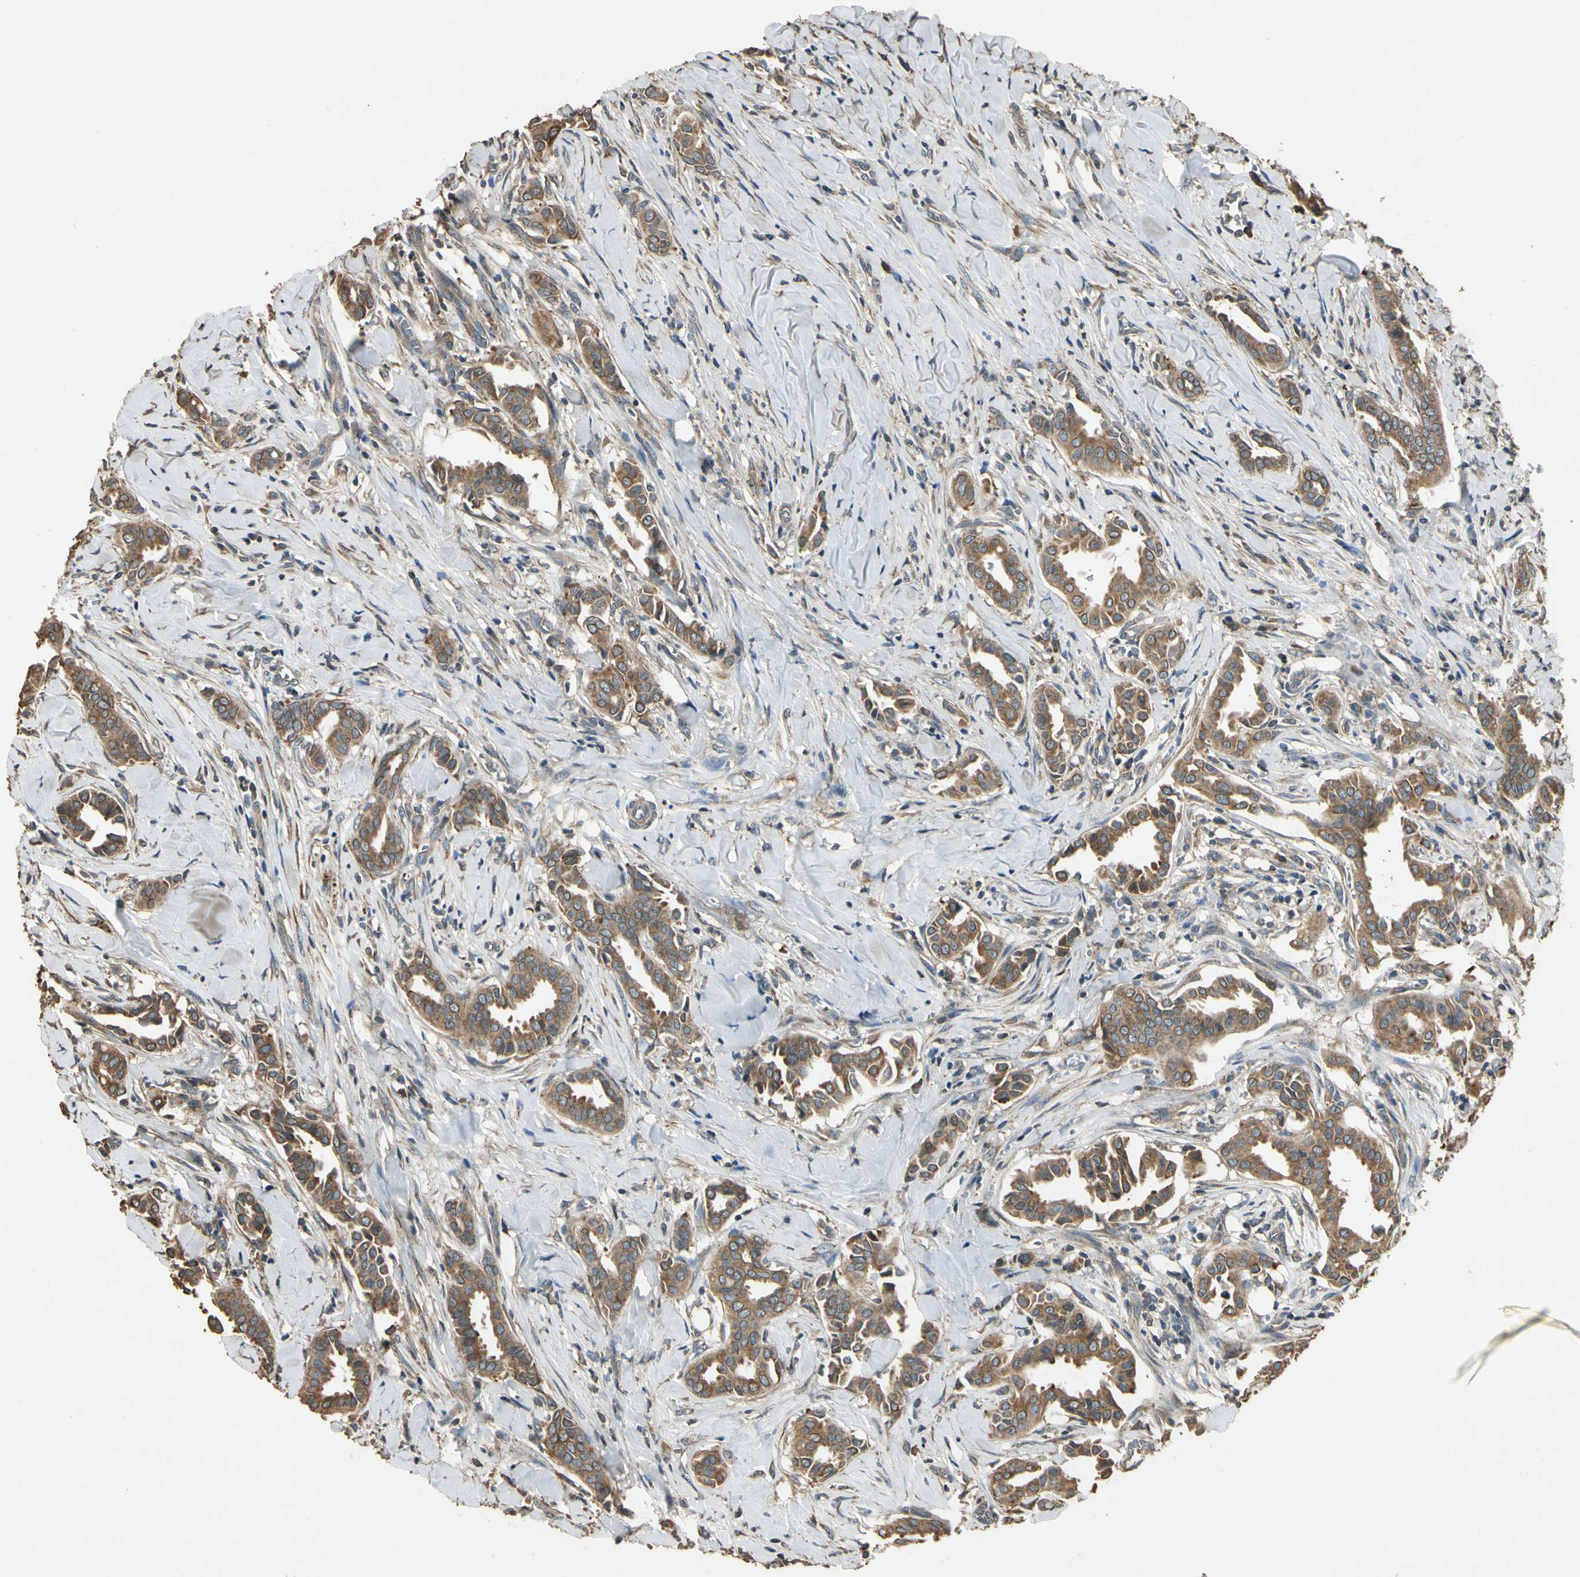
{"staining": {"intensity": "moderate", "quantity": ">75%", "location": "cytoplasmic/membranous"}, "tissue": "head and neck cancer", "cell_type": "Tumor cells", "image_type": "cancer", "snomed": [{"axis": "morphology", "description": "Adenocarcinoma, NOS"}, {"axis": "topography", "description": "Salivary gland"}, {"axis": "topography", "description": "Head-Neck"}], "caption": "Brown immunohistochemical staining in human head and neck adenocarcinoma exhibits moderate cytoplasmic/membranous expression in approximately >75% of tumor cells. (DAB = brown stain, brightfield microscopy at high magnification).", "gene": "STX18", "patient": {"sex": "female", "age": 59}}